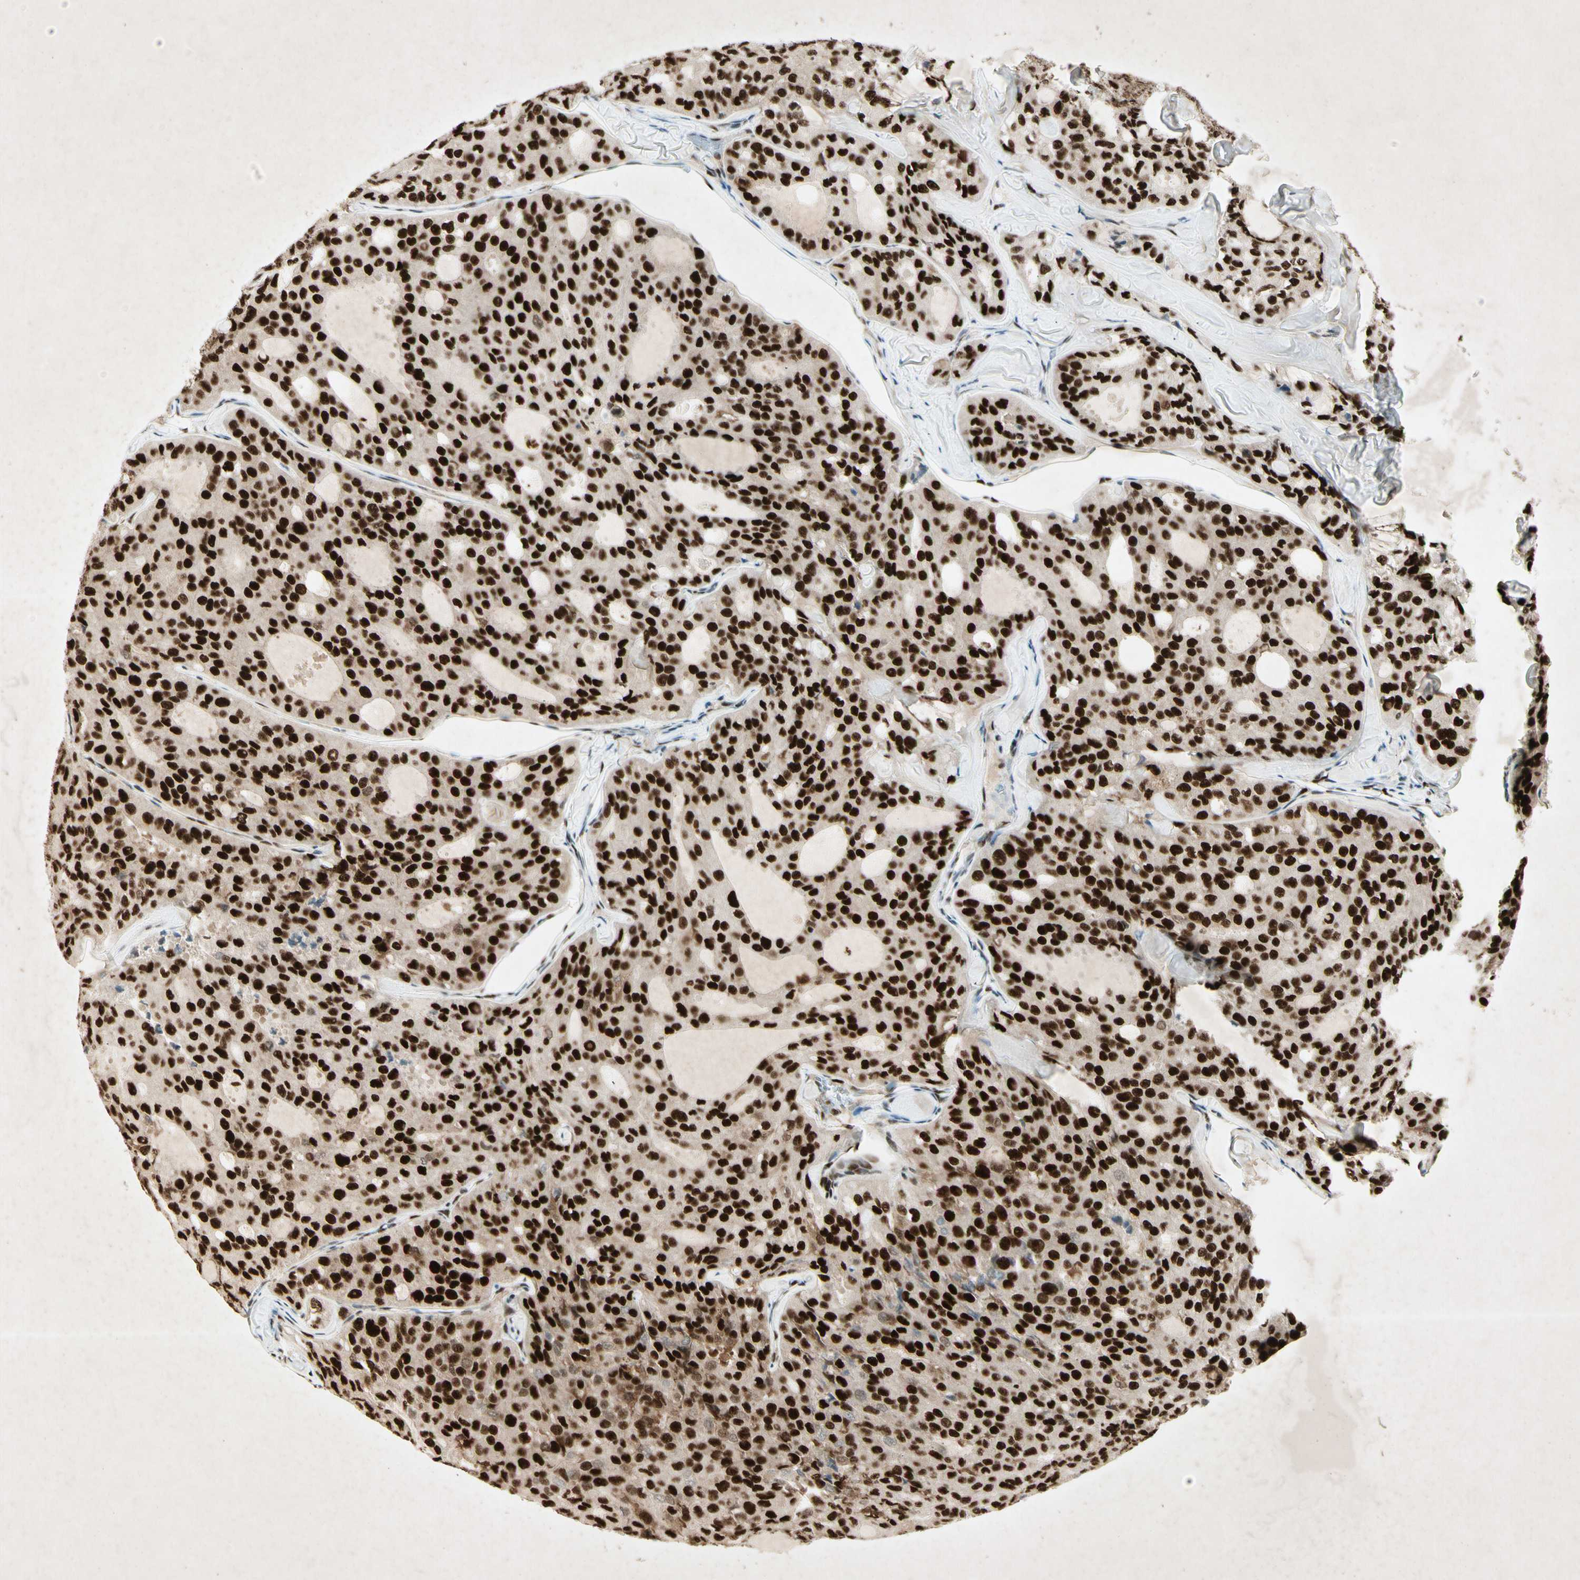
{"staining": {"intensity": "strong", "quantity": ">75%", "location": "nuclear"}, "tissue": "thyroid cancer", "cell_type": "Tumor cells", "image_type": "cancer", "snomed": [{"axis": "morphology", "description": "Follicular adenoma carcinoma, NOS"}, {"axis": "topography", "description": "Thyroid gland"}], "caption": "Immunohistochemistry (IHC) (DAB) staining of human thyroid cancer (follicular adenoma carcinoma) exhibits strong nuclear protein positivity in approximately >75% of tumor cells.", "gene": "RNF43", "patient": {"sex": "male", "age": 75}}